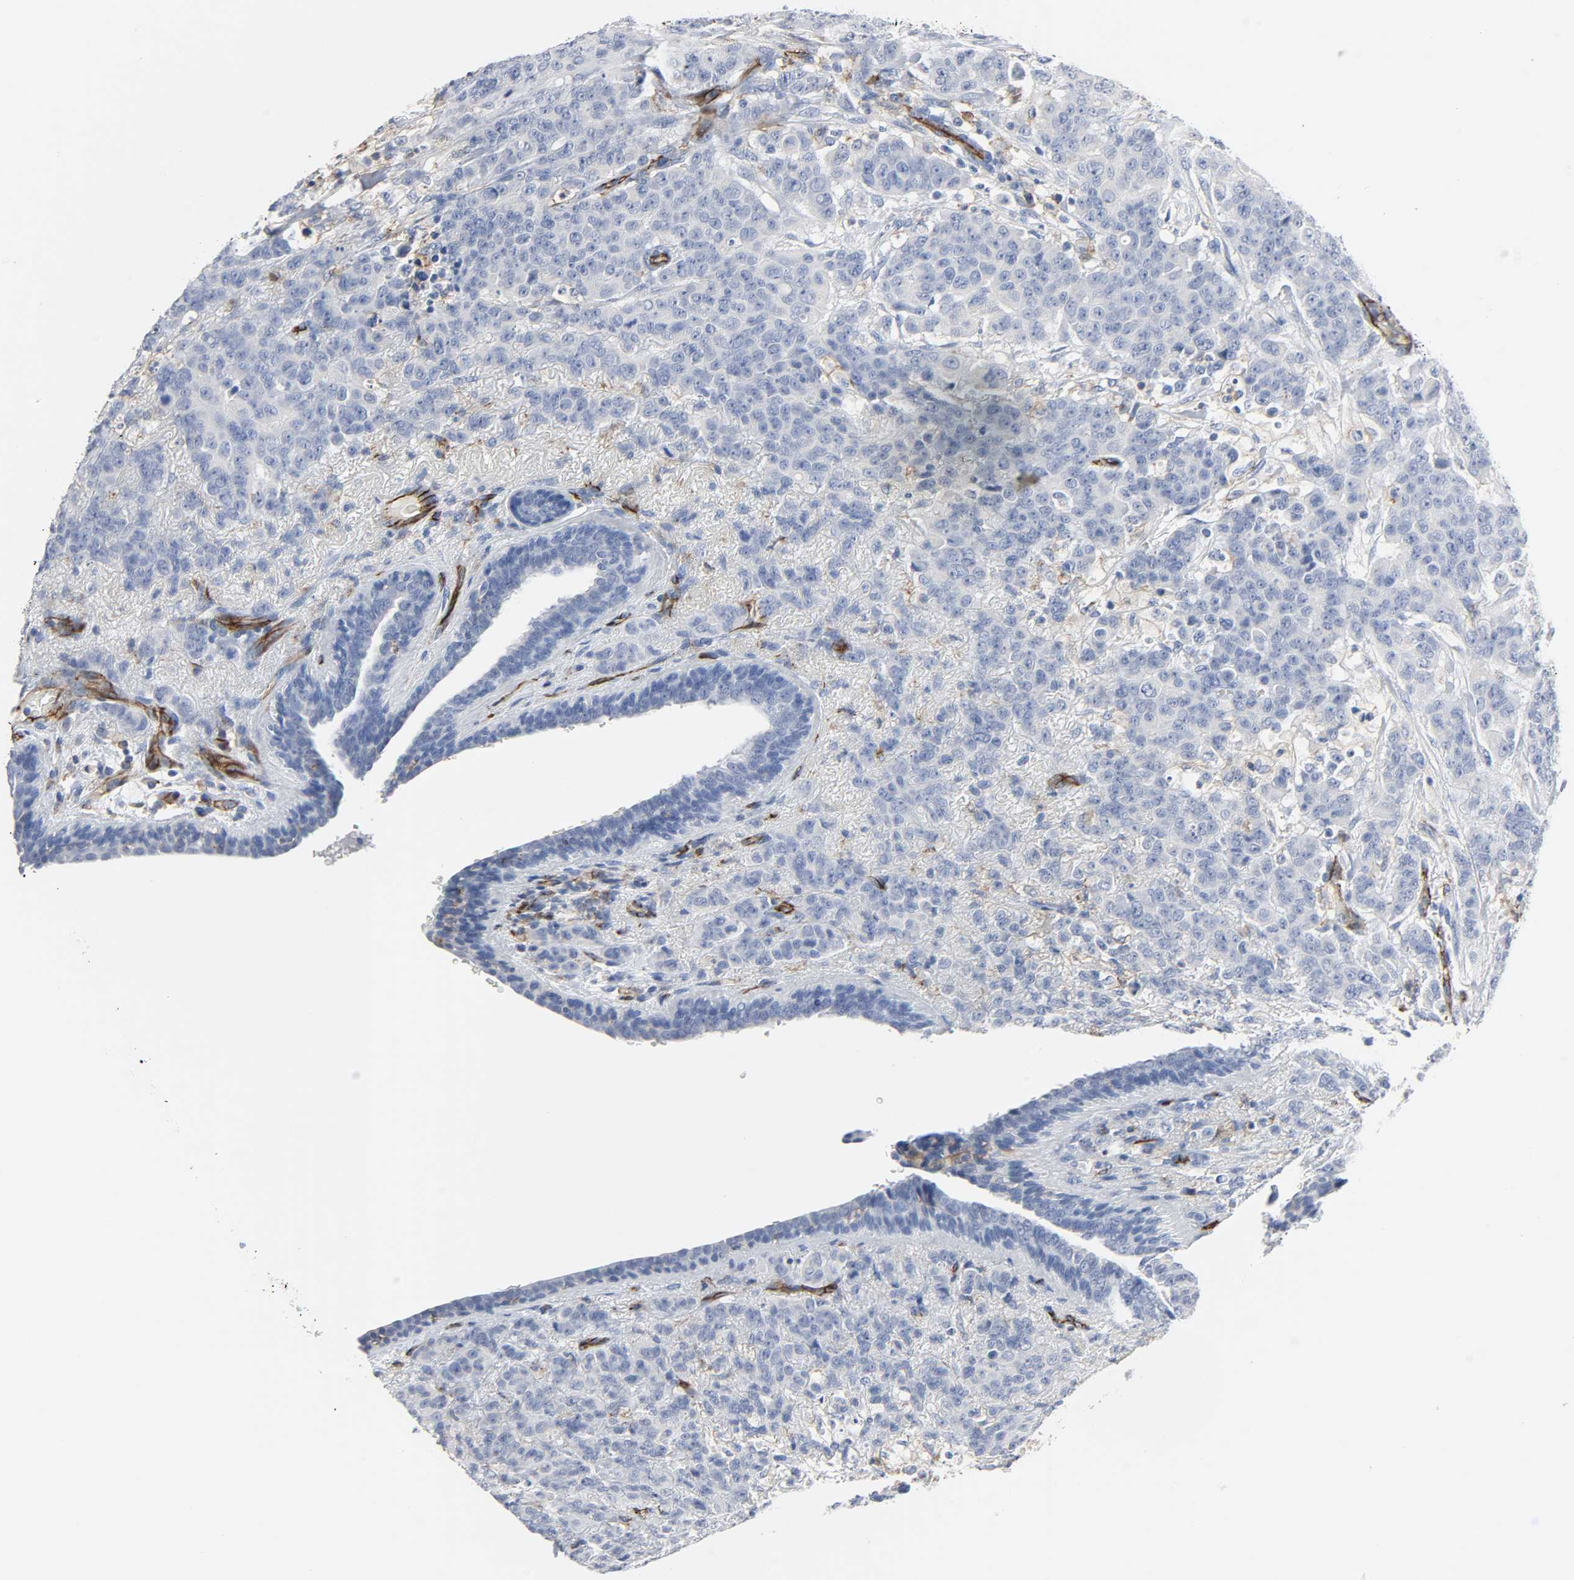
{"staining": {"intensity": "negative", "quantity": "none", "location": "none"}, "tissue": "breast cancer", "cell_type": "Tumor cells", "image_type": "cancer", "snomed": [{"axis": "morphology", "description": "Duct carcinoma"}, {"axis": "topography", "description": "Breast"}], "caption": "The micrograph reveals no staining of tumor cells in breast cancer (intraductal carcinoma). (DAB immunohistochemistry (IHC) with hematoxylin counter stain).", "gene": "PECAM1", "patient": {"sex": "female", "age": 40}}